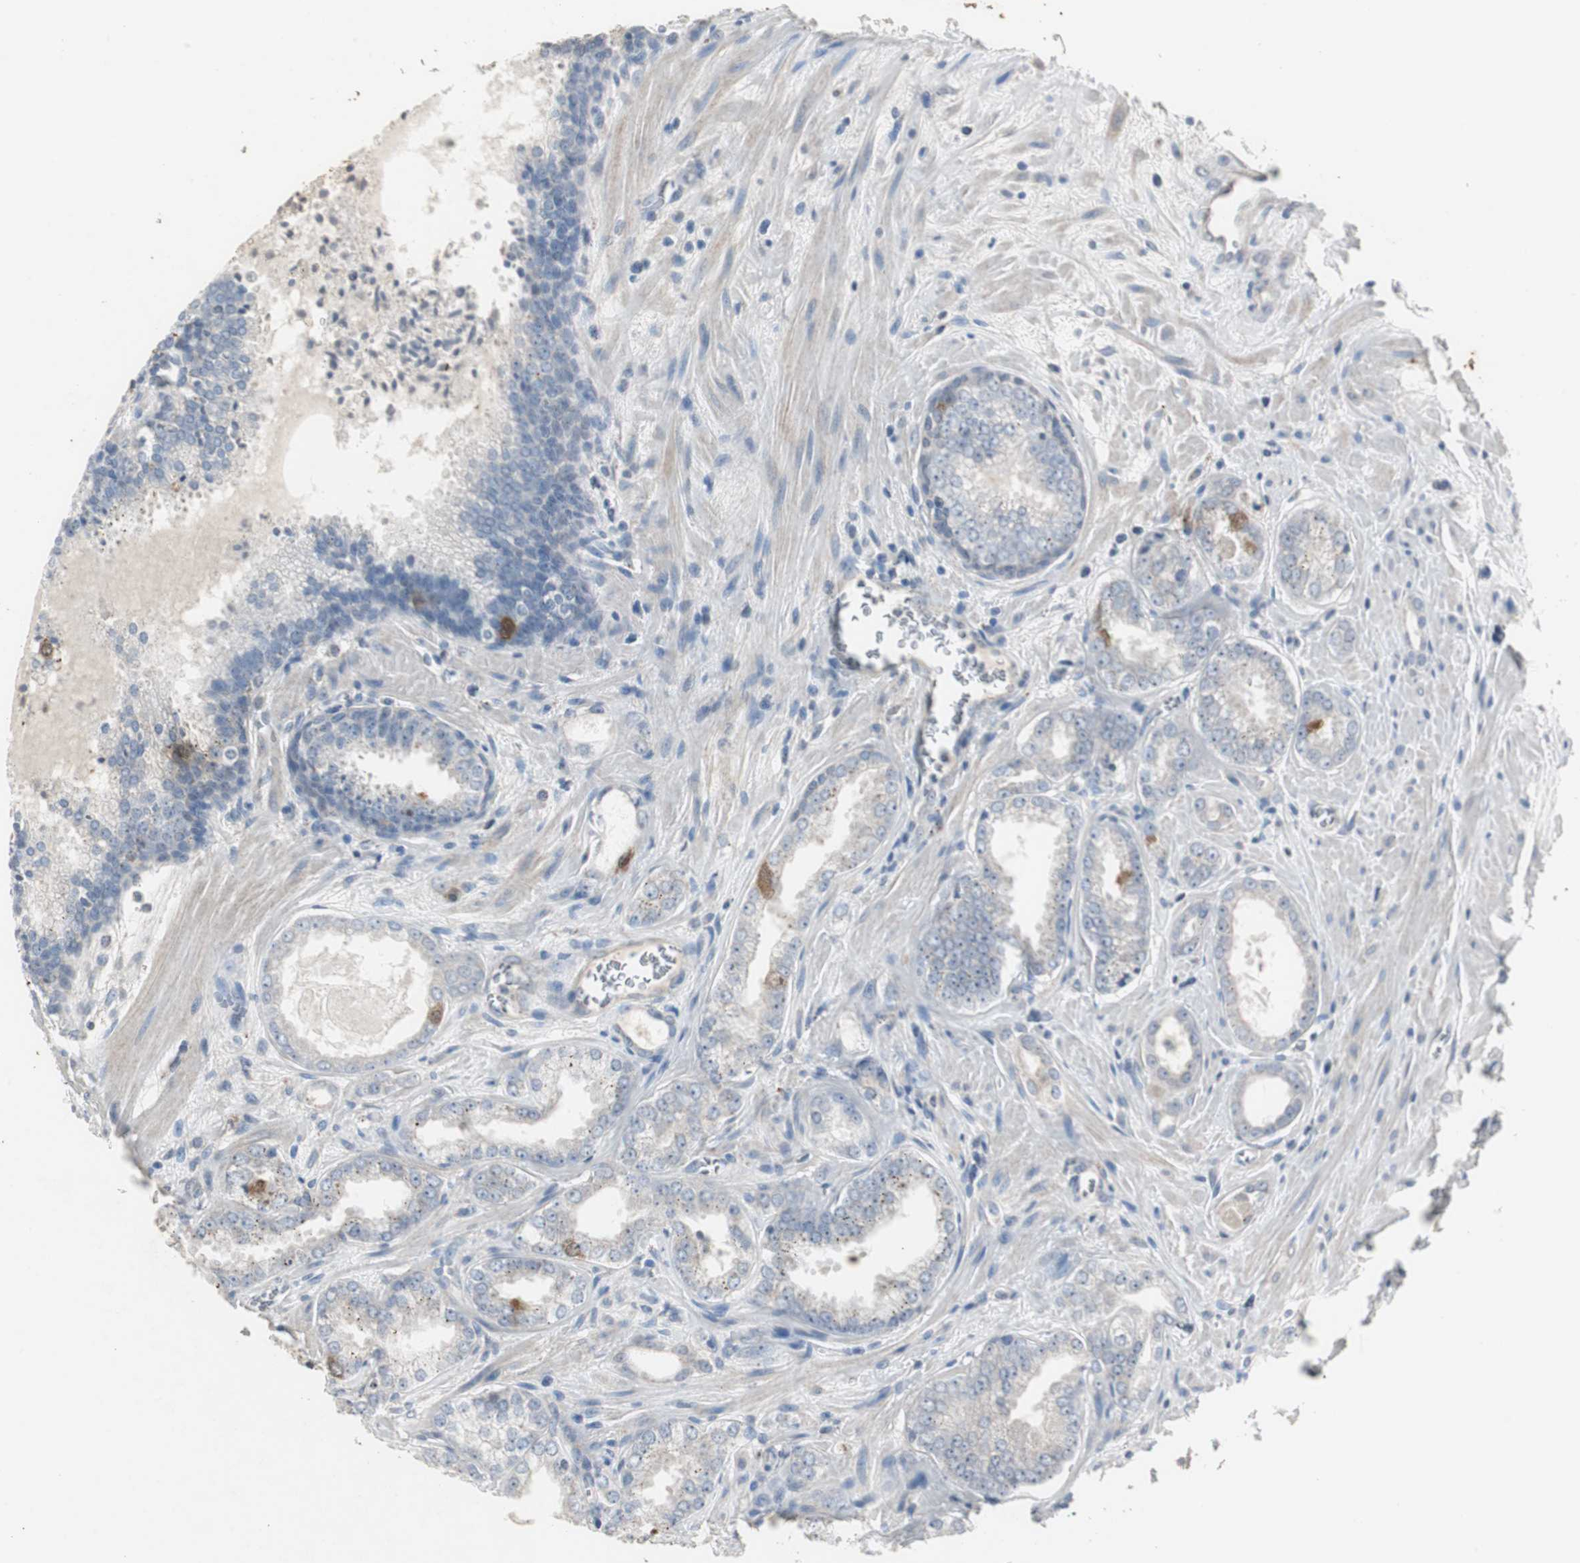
{"staining": {"intensity": "strong", "quantity": "<25%", "location": "cytoplasmic/membranous"}, "tissue": "prostate cancer", "cell_type": "Tumor cells", "image_type": "cancer", "snomed": [{"axis": "morphology", "description": "Adenocarcinoma, Low grade"}, {"axis": "topography", "description": "Prostate"}], "caption": "Prostate cancer (adenocarcinoma (low-grade)) stained with a brown dye displays strong cytoplasmic/membranous positive positivity in about <25% of tumor cells.", "gene": "TK1", "patient": {"sex": "male", "age": 60}}